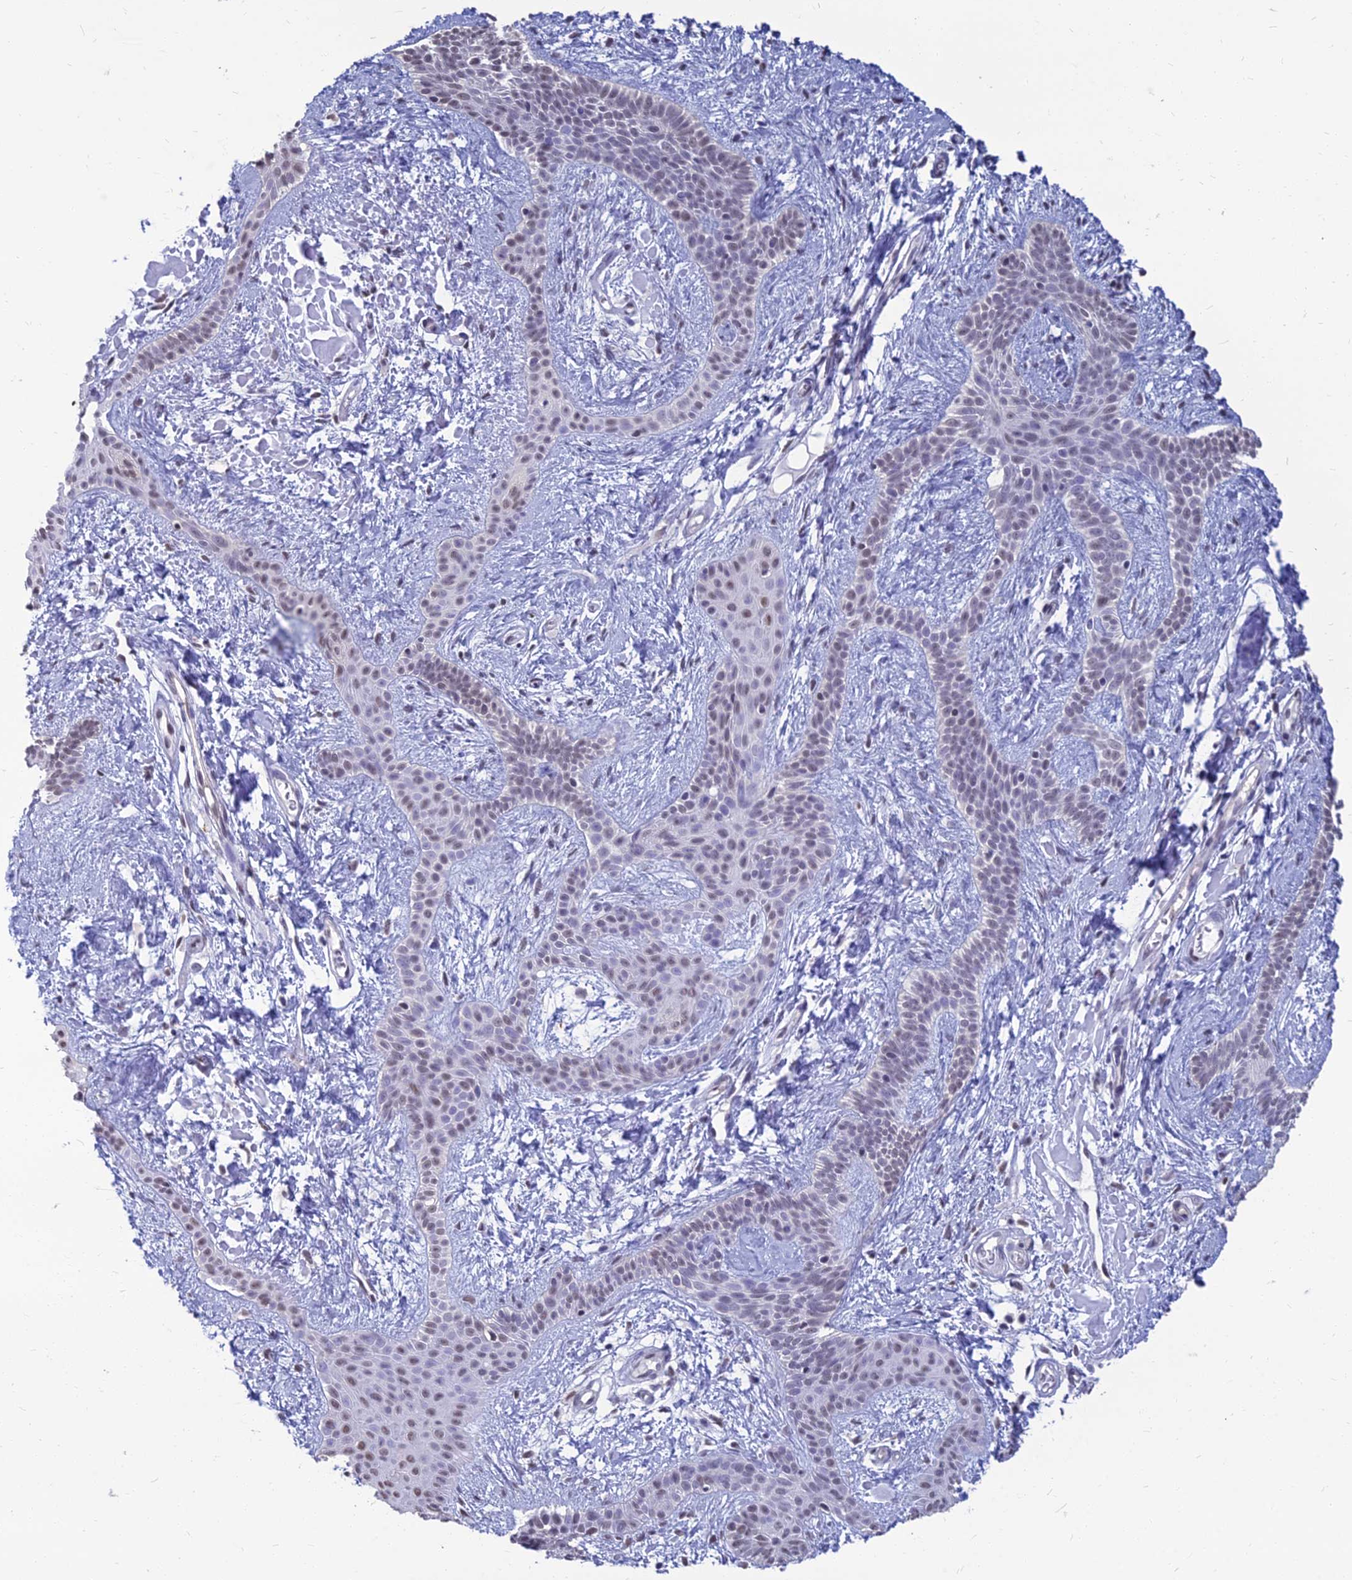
{"staining": {"intensity": "weak", "quantity": "<25%", "location": "nuclear"}, "tissue": "skin cancer", "cell_type": "Tumor cells", "image_type": "cancer", "snomed": [{"axis": "morphology", "description": "Basal cell carcinoma"}, {"axis": "topography", "description": "Skin"}], "caption": "Histopathology image shows no protein staining in tumor cells of skin cancer (basal cell carcinoma) tissue. (DAB immunohistochemistry (IHC) visualized using brightfield microscopy, high magnification).", "gene": "SRSF7", "patient": {"sex": "male", "age": 78}}